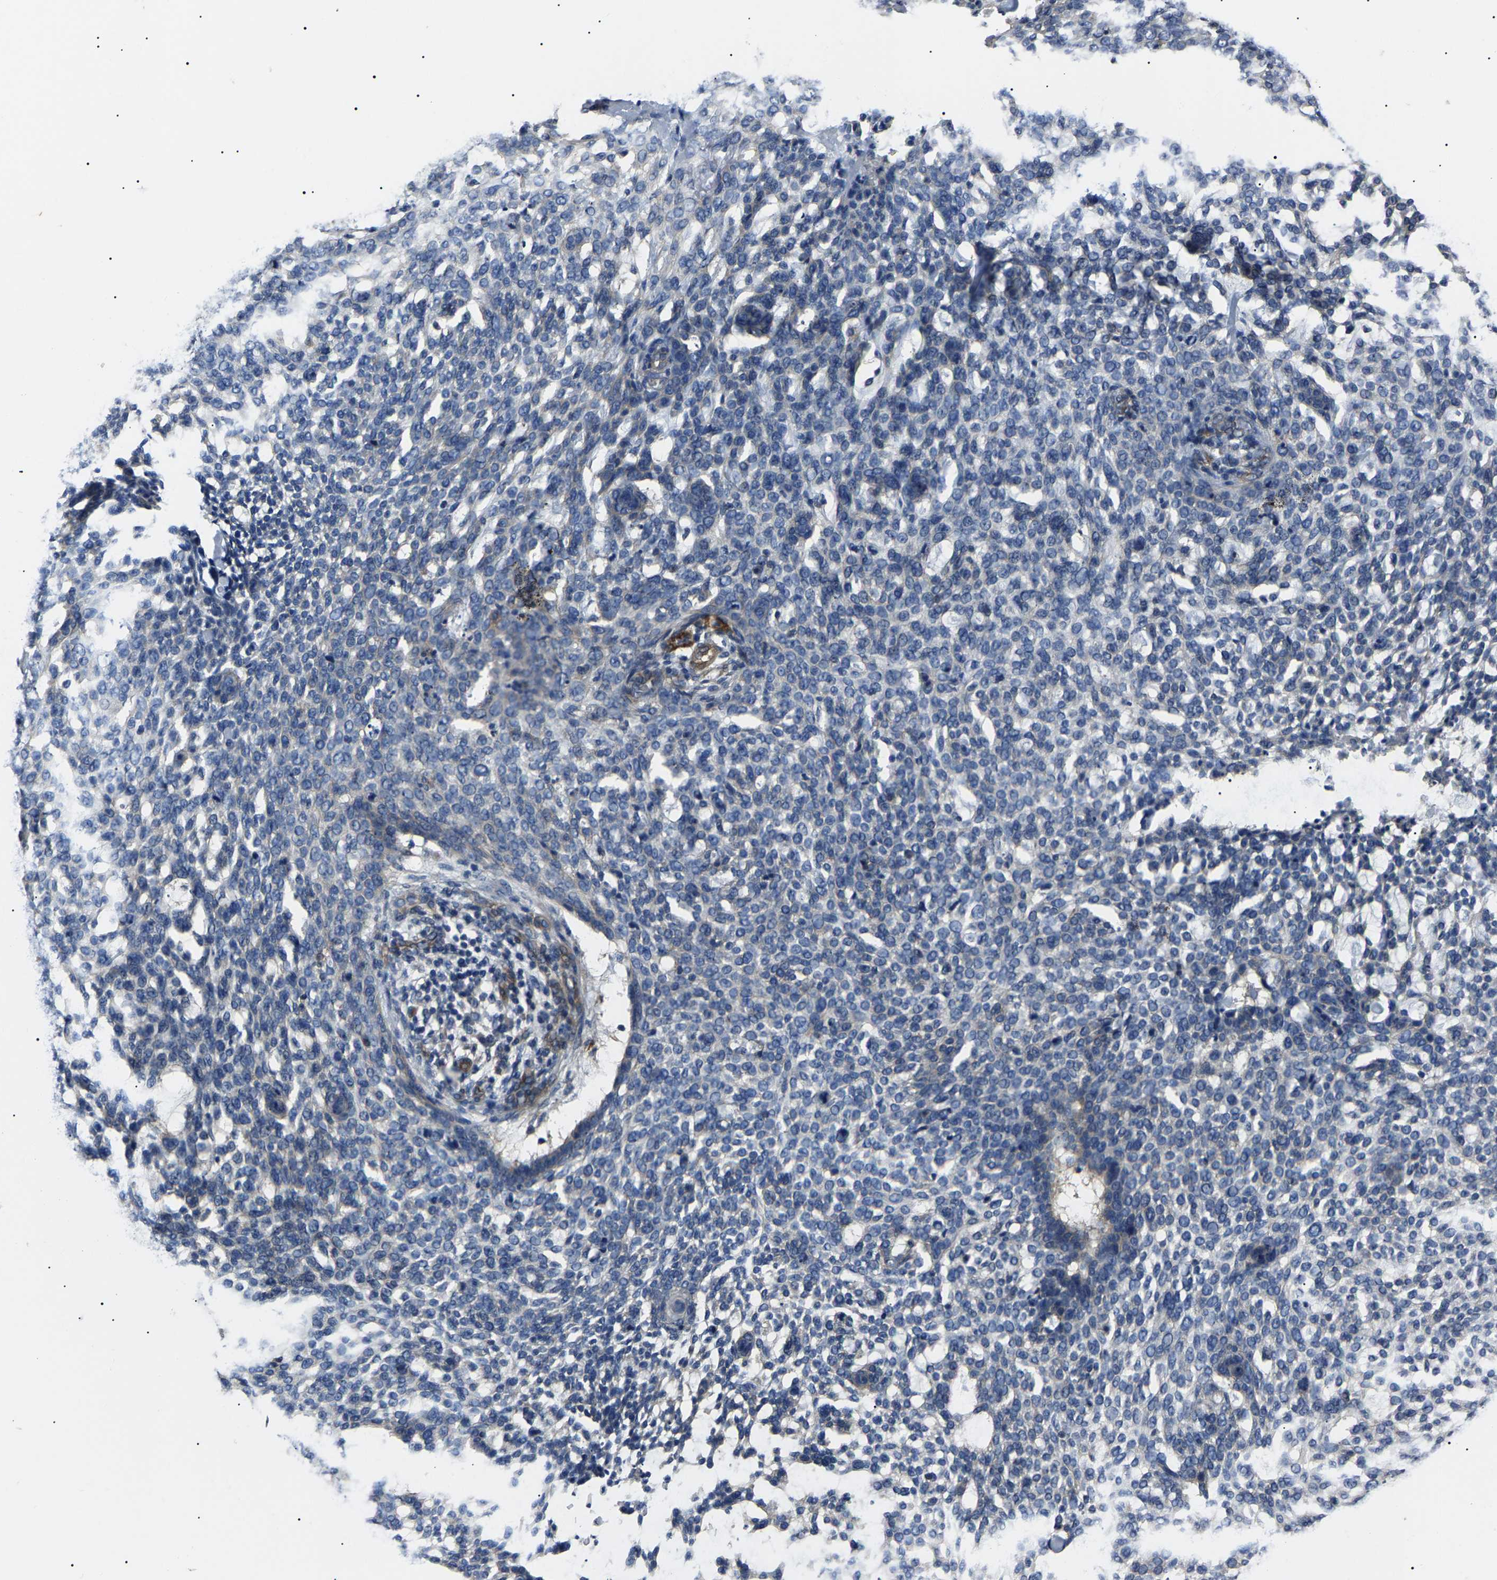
{"staining": {"intensity": "negative", "quantity": "none", "location": "none"}, "tissue": "skin cancer", "cell_type": "Tumor cells", "image_type": "cancer", "snomed": [{"axis": "morphology", "description": "Basal cell carcinoma"}, {"axis": "topography", "description": "Skin"}], "caption": "The histopathology image shows no staining of tumor cells in skin cancer.", "gene": "KLHL42", "patient": {"sex": "female", "age": 64}}